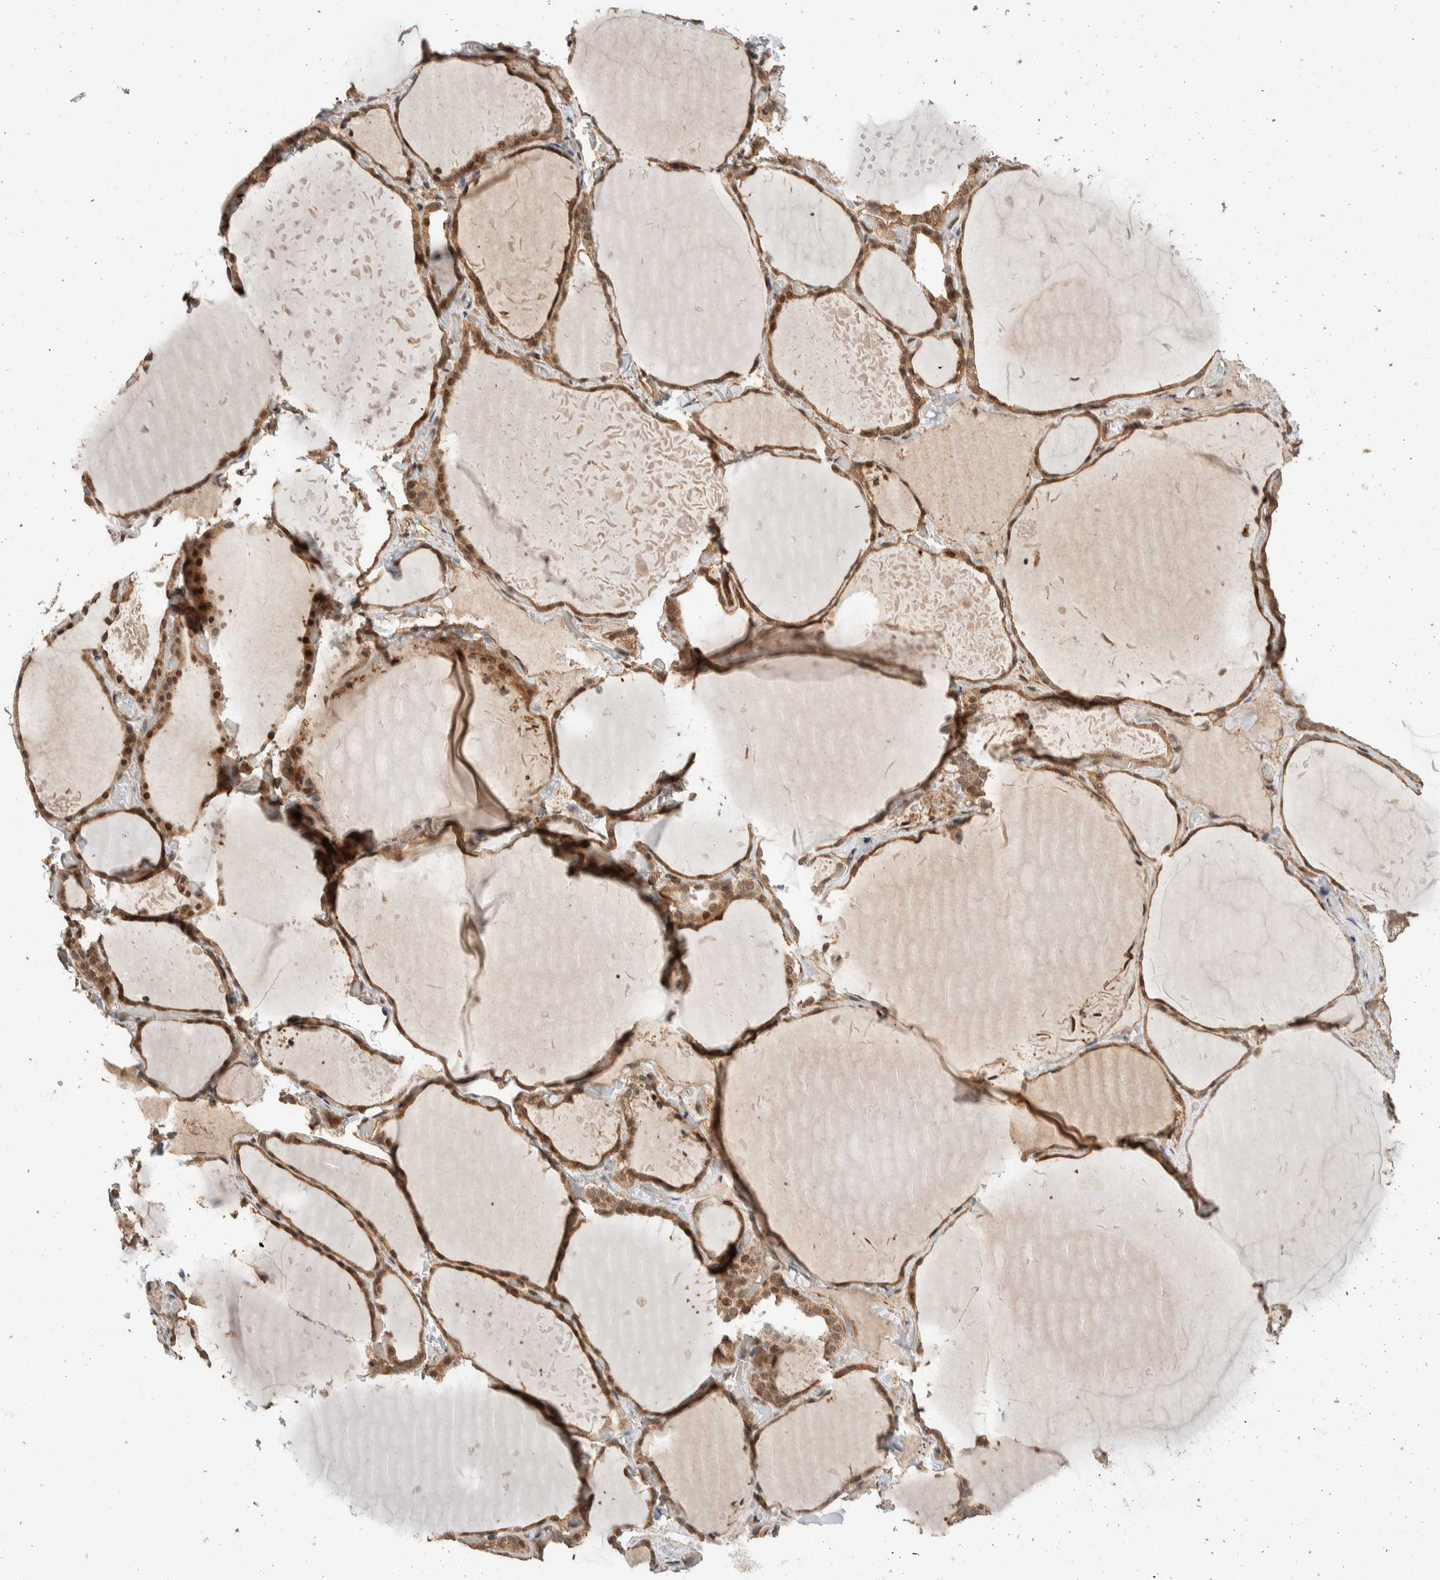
{"staining": {"intensity": "moderate", "quantity": ">75%", "location": "cytoplasmic/membranous"}, "tissue": "thyroid gland", "cell_type": "Glandular cells", "image_type": "normal", "snomed": [{"axis": "morphology", "description": "Normal tissue, NOS"}, {"axis": "topography", "description": "Thyroid gland"}], "caption": "Human thyroid gland stained for a protein (brown) reveals moderate cytoplasmic/membranous positive staining in approximately >75% of glandular cells.", "gene": "ERC1", "patient": {"sex": "female", "age": 22}}